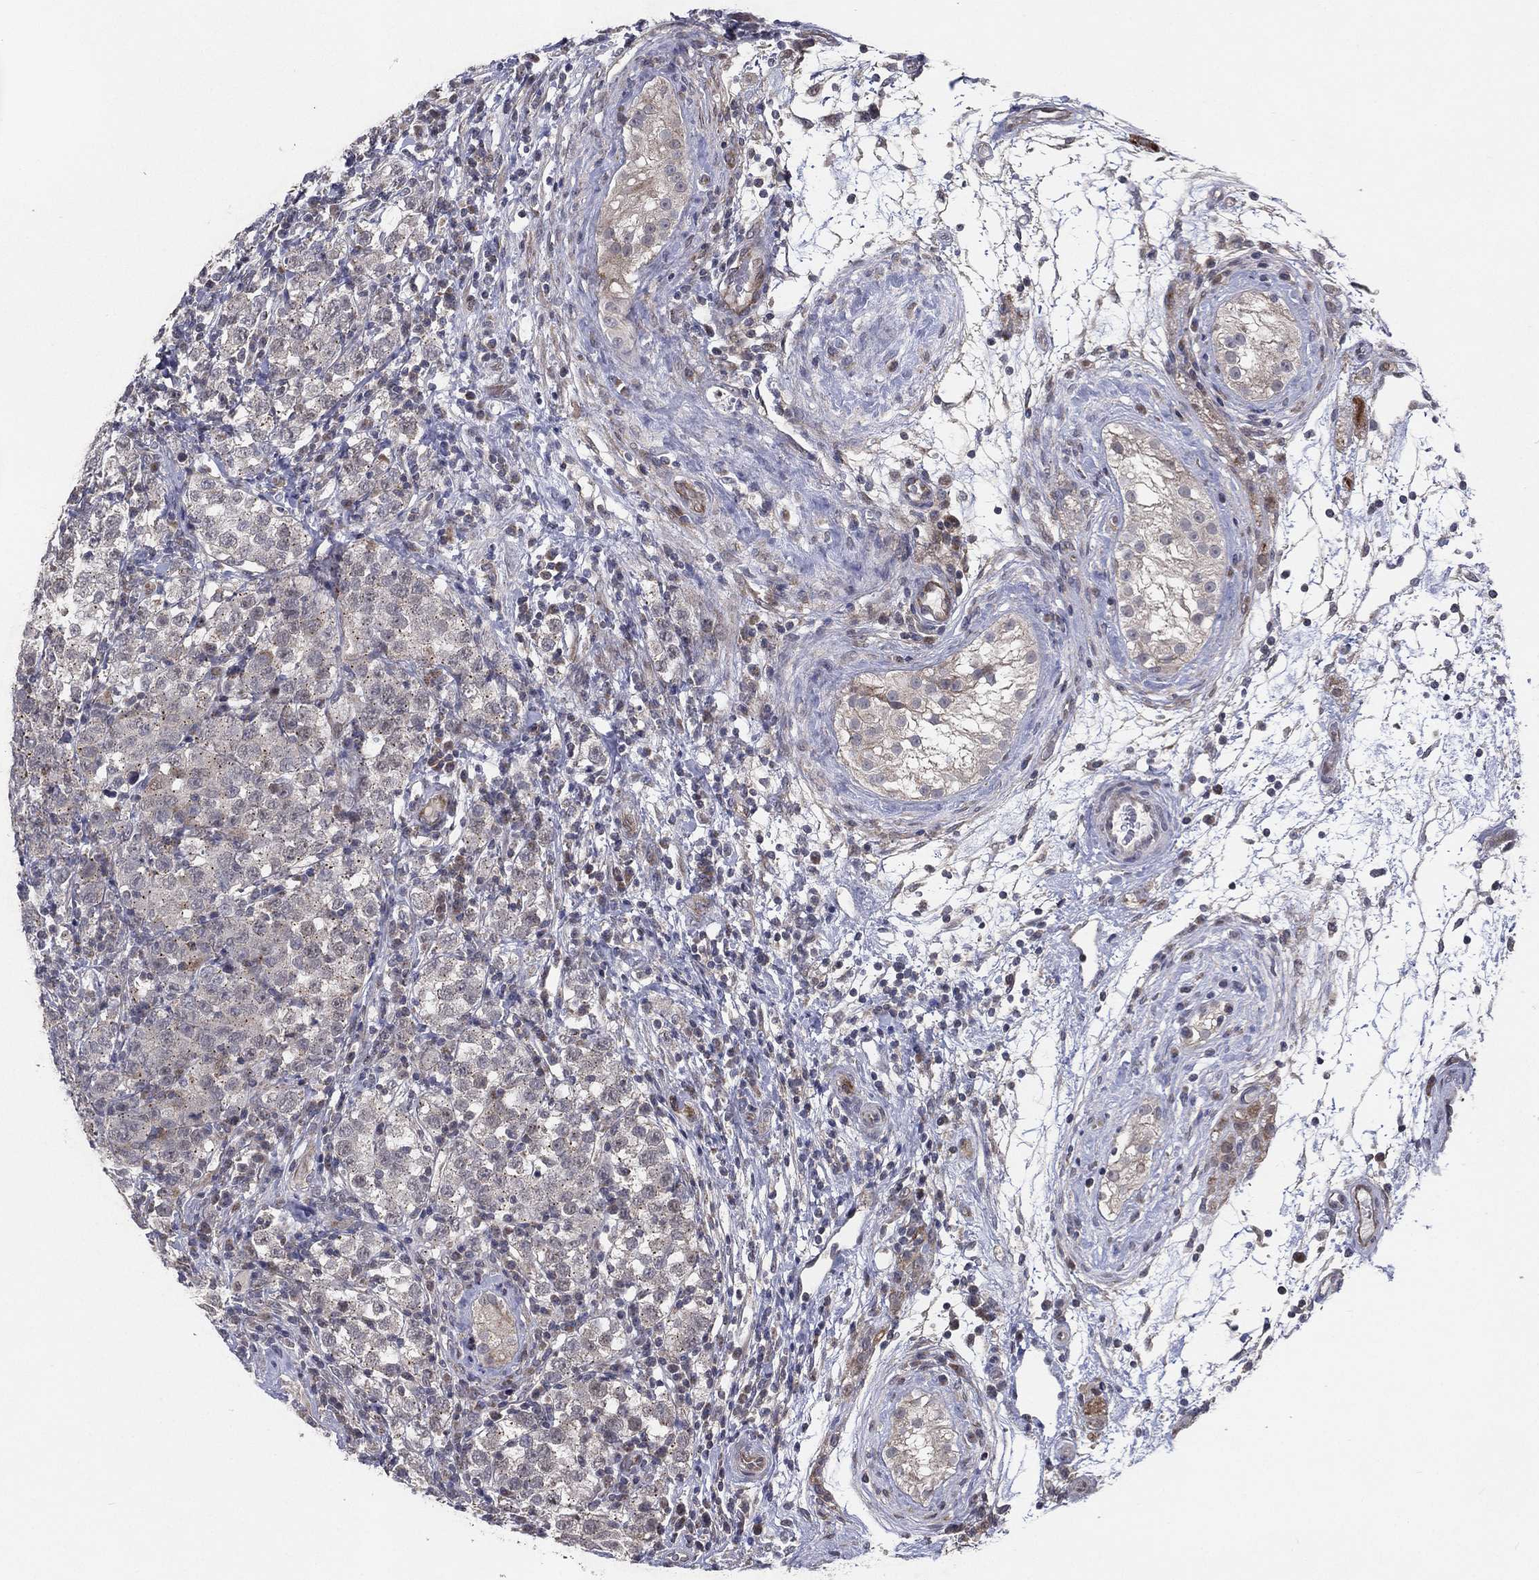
{"staining": {"intensity": "negative", "quantity": "none", "location": "none"}, "tissue": "testis cancer", "cell_type": "Tumor cells", "image_type": "cancer", "snomed": [{"axis": "morphology", "description": "Seminoma, NOS"}, {"axis": "topography", "description": "Testis"}], "caption": "The micrograph demonstrates no significant positivity in tumor cells of seminoma (testis).", "gene": "KAT14", "patient": {"sex": "male", "age": 34}}